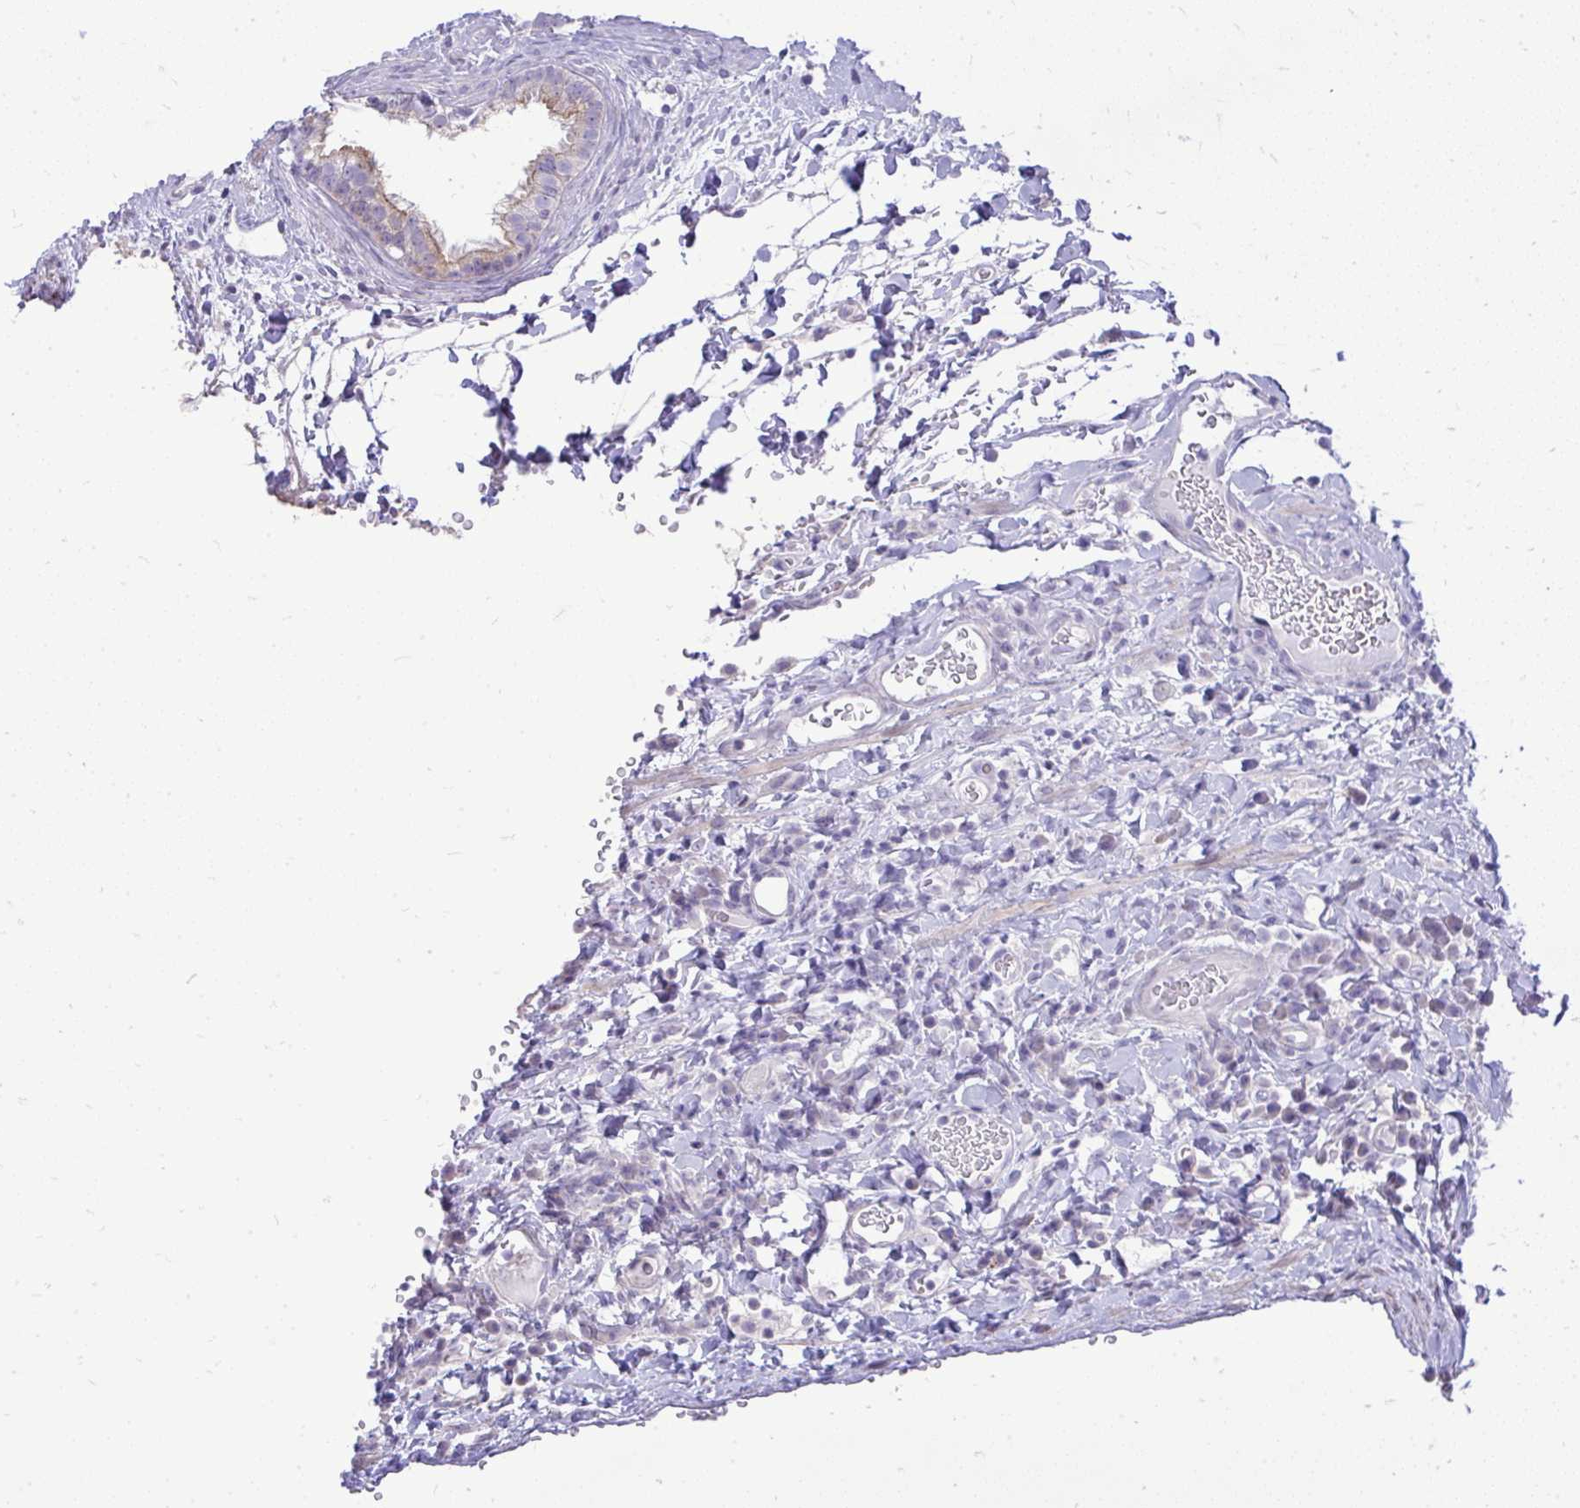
{"staining": {"intensity": "weak", "quantity": "<25%", "location": "cytoplasmic/membranous"}, "tissue": "epididymis", "cell_type": "Glandular cells", "image_type": "normal", "snomed": [{"axis": "morphology", "description": "Normal tissue, NOS"}, {"axis": "topography", "description": "Epididymis"}], "caption": "A high-resolution image shows immunohistochemistry (IHC) staining of benign epididymis, which demonstrates no significant positivity in glandular cells.", "gene": "OR8D1", "patient": {"sex": "male", "age": 23}}